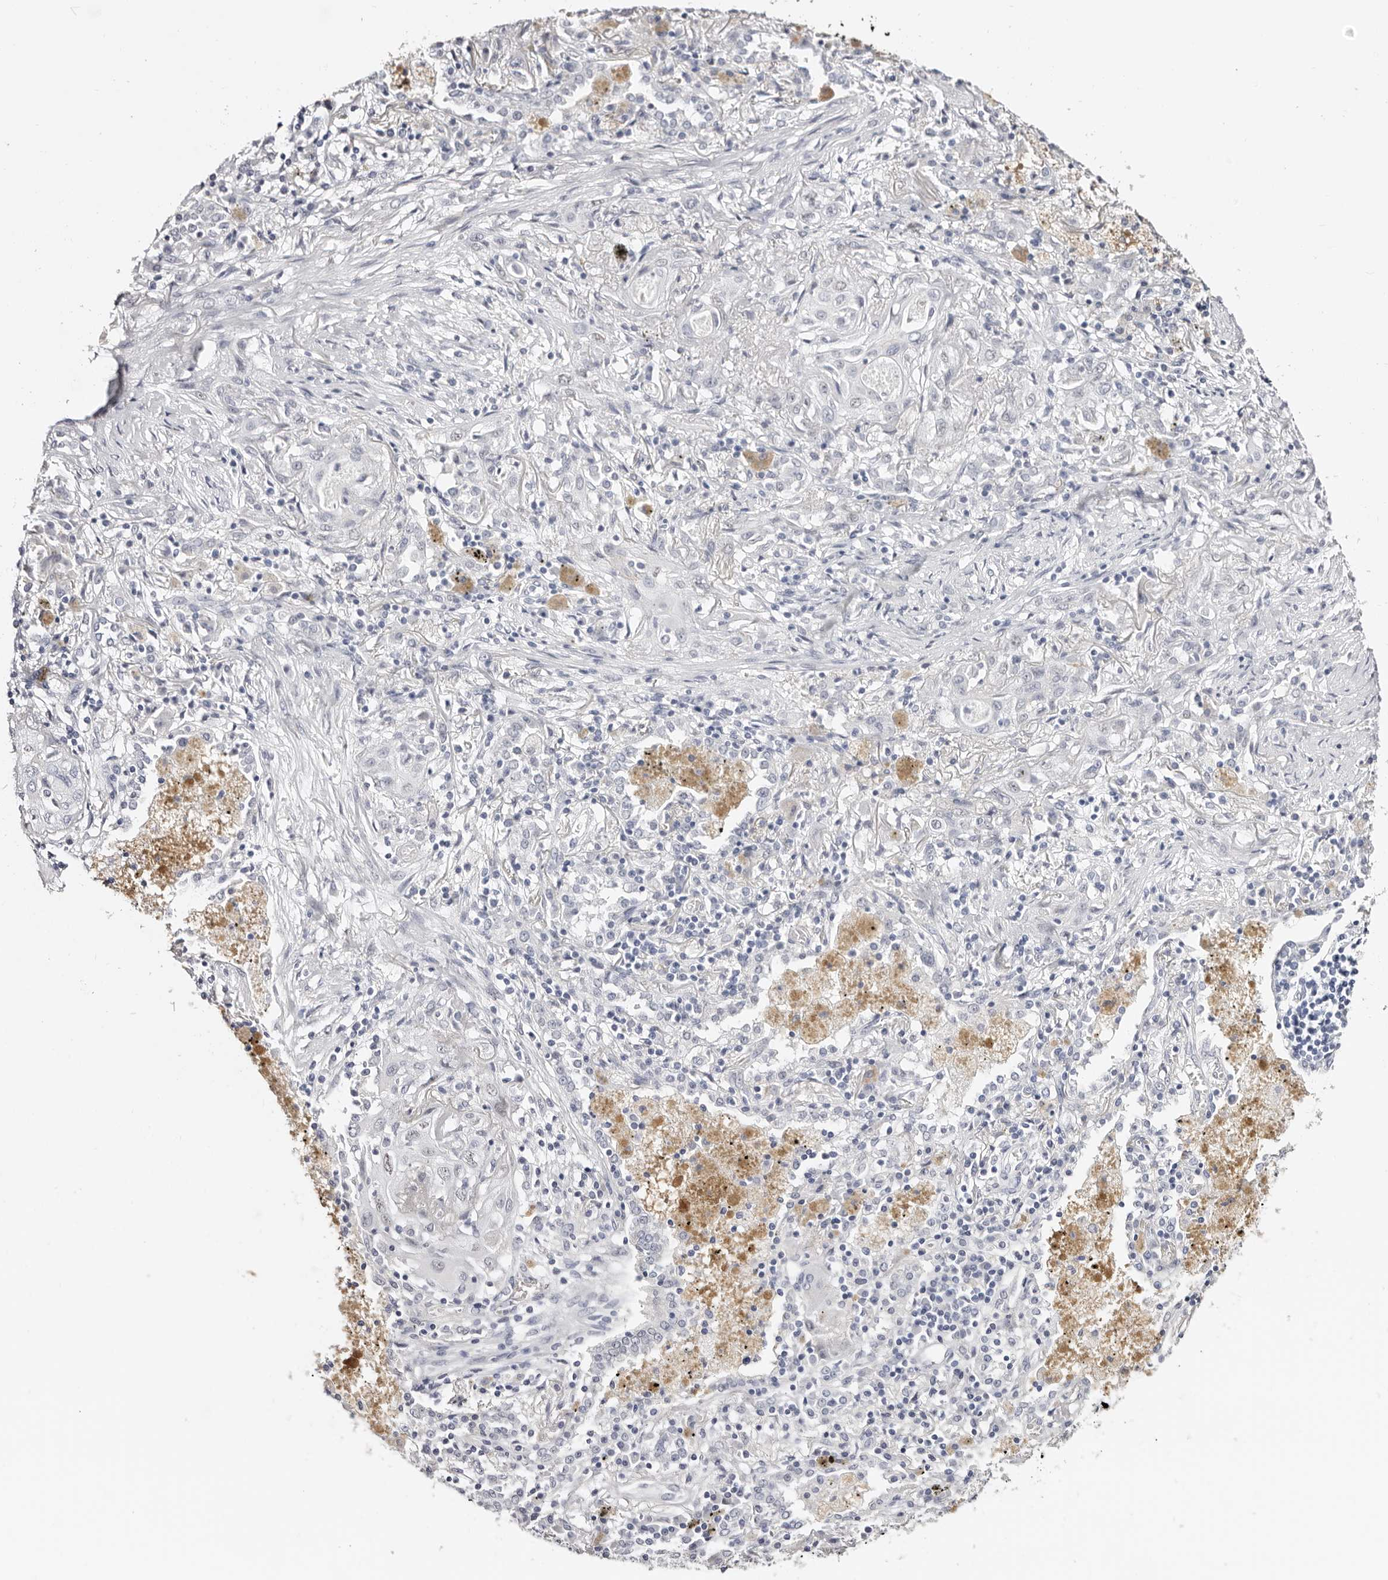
{"staining": {"intensity": "negative", "quantity": "none", "location": "none"}, "tissue": "lung cancer", "cell_type": "Tumor cells", "image_type": "cancer", "snomed": [{"axis": "morphology", "description": "Squamous cell carcinoma, NOS"}, {"axis": "topography", "description": "Lung"}], "caption": "There is no significant positivity in tumor cells of lung cancer.", "gene": "AKNAD1", "patient": {"sex": "female", "age": 47}}